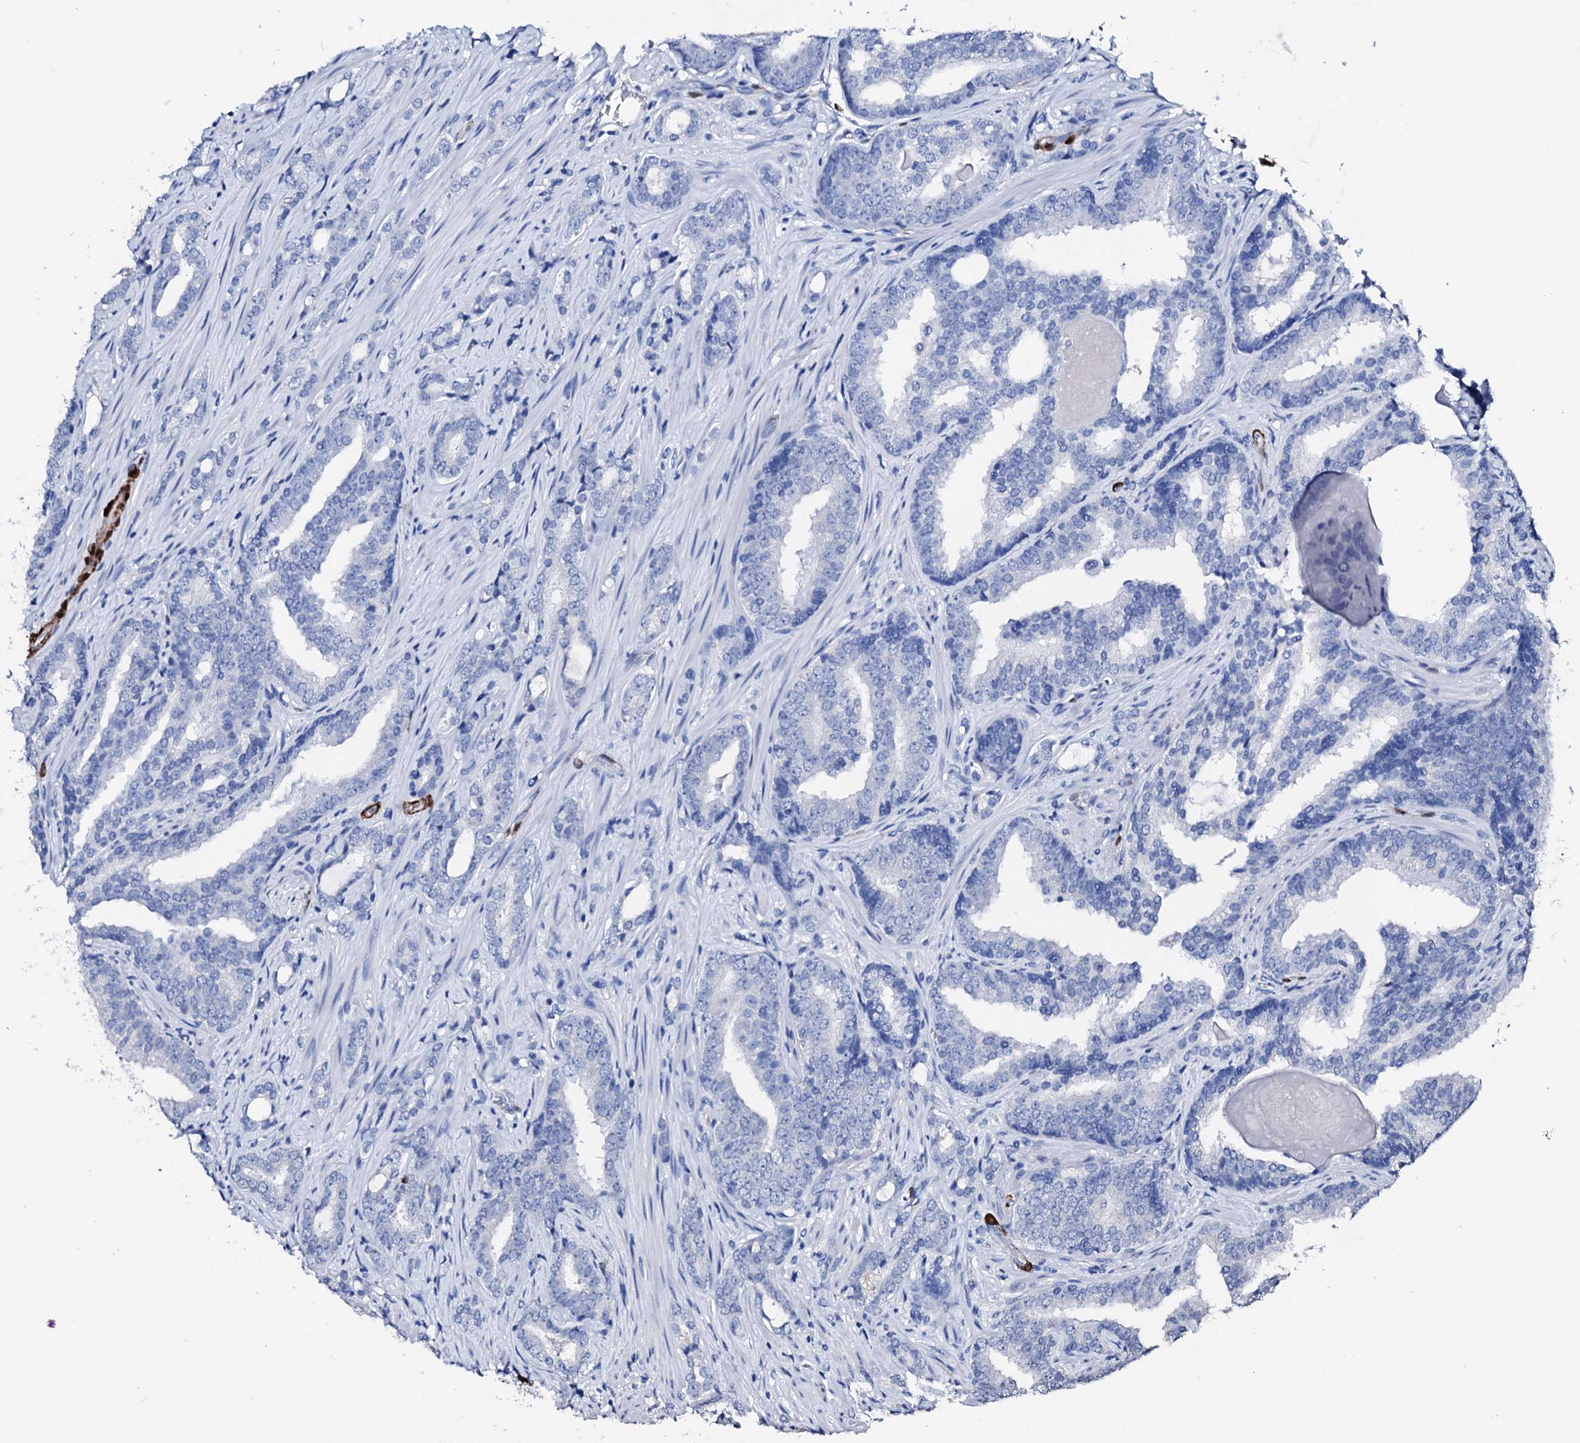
{"staining": {"intensity": "negative", "quantity": "none", "location": "none"}, "tissue": "prostate cancer", "cell_type": "Tumor cells", "image_type": "cancer", "snomed": [{"axis": "morphology", "description": "Adenocarcinoma, High grade"}, {"axis": "topography", "description": "Prostate"}], "caption": "This is a image of immunohistochemistry (IHC) staining of prostate adenocarcinoma (high-grade), which shows no expression in tumor cells.", "gene": "NRIP2", "patient": {"sex": "male", "age": 63}}